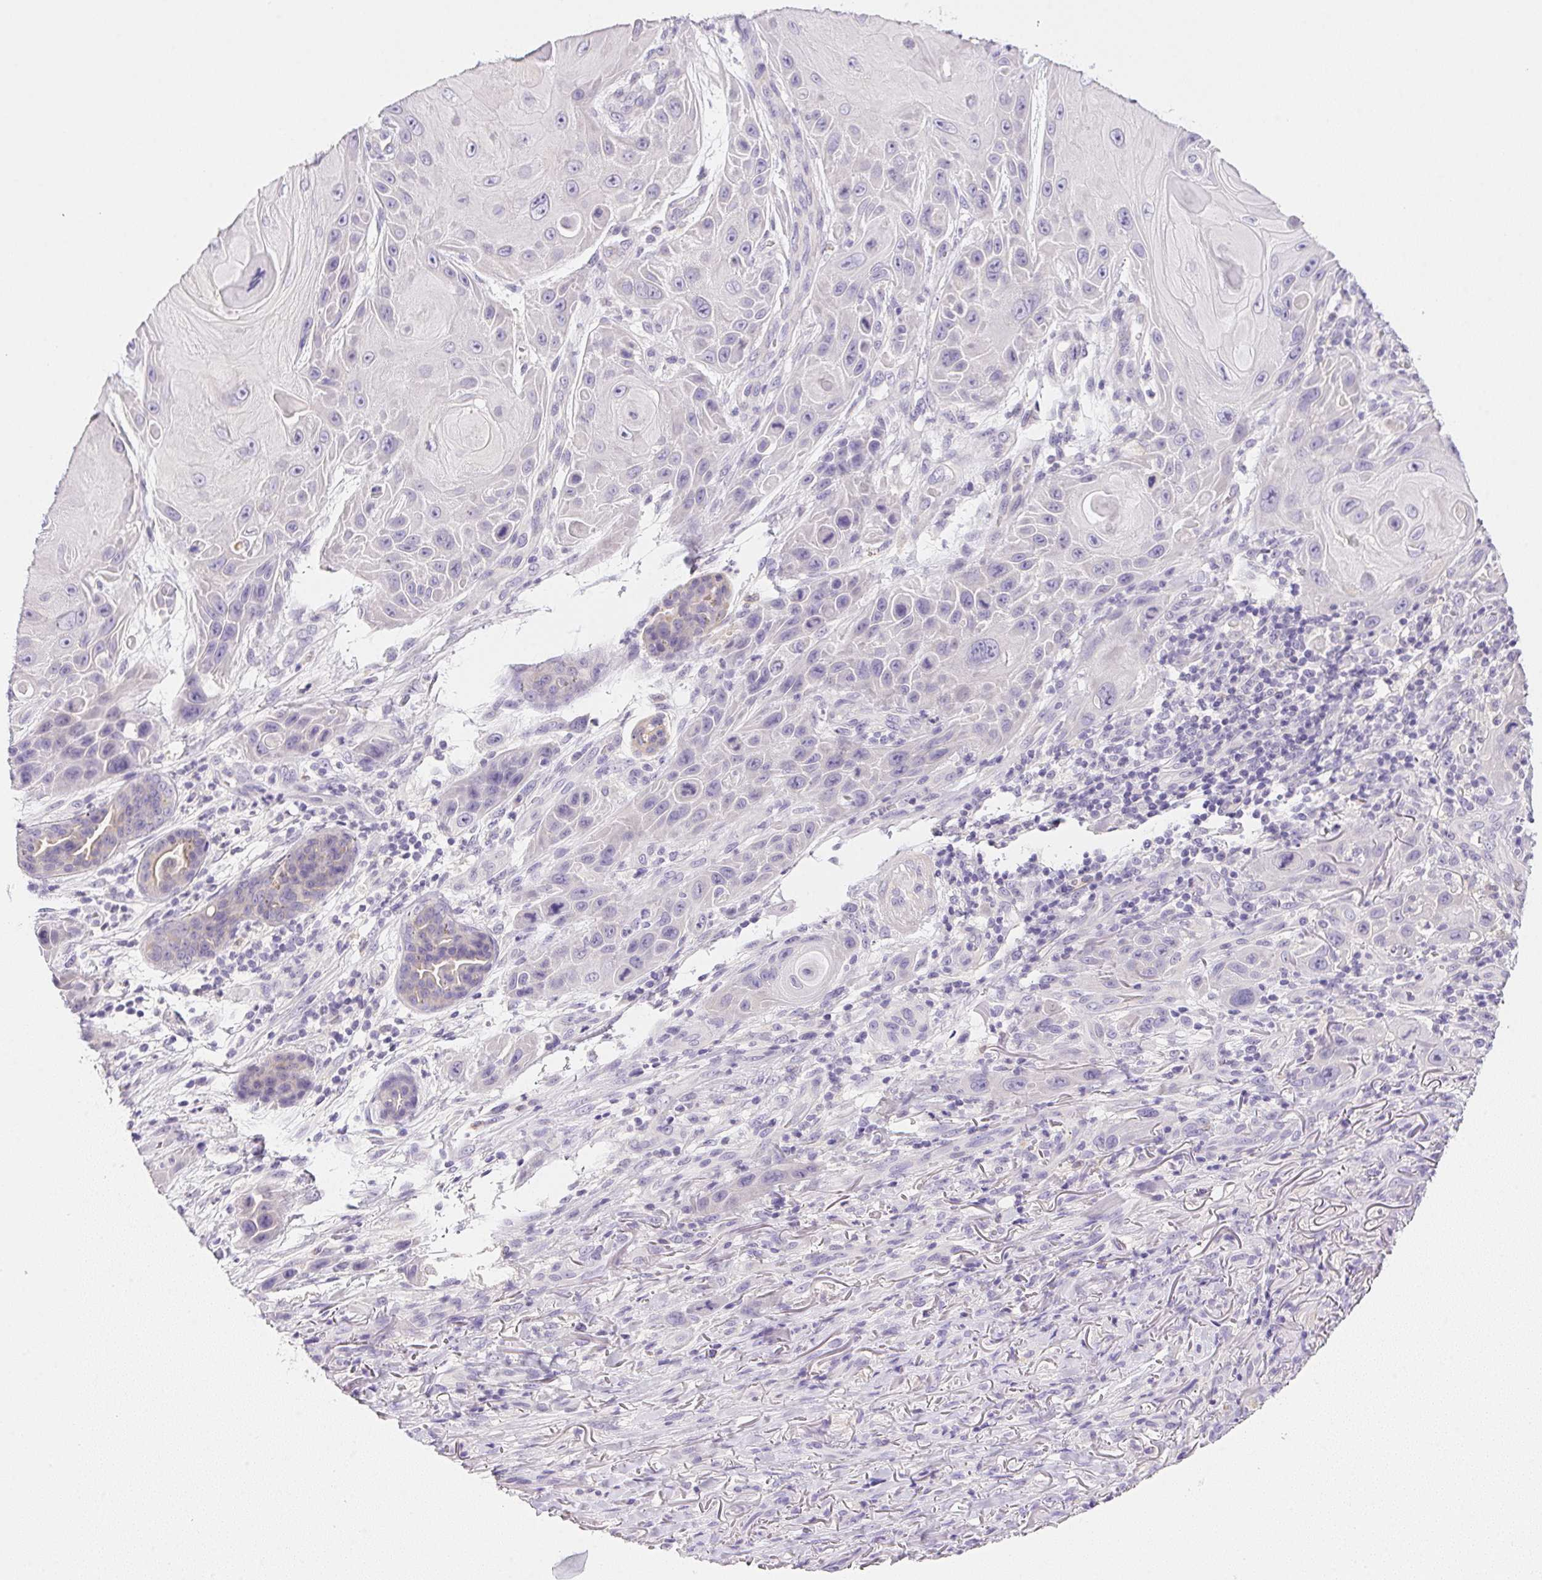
{"staining": {"intensity": "negative", "quantity": "none", "location": "none"}, "tissue": "skin cancer", "cell_type": "Tumor cells", "image_type": "cancer", "snomed": [{"axis": "morphology", "description": "Squamous cell carcinoma, NOS"}, {"axis": "topography", "description": "Skin"}], "caption": "Immunohistochemistry of squamous cell carcinoma (skin) reveals no expression in tumor cells. (DAB IHC, high magnification).", "gene": "SLC17A7", "patient": {"sex": "female", "age": 94}}